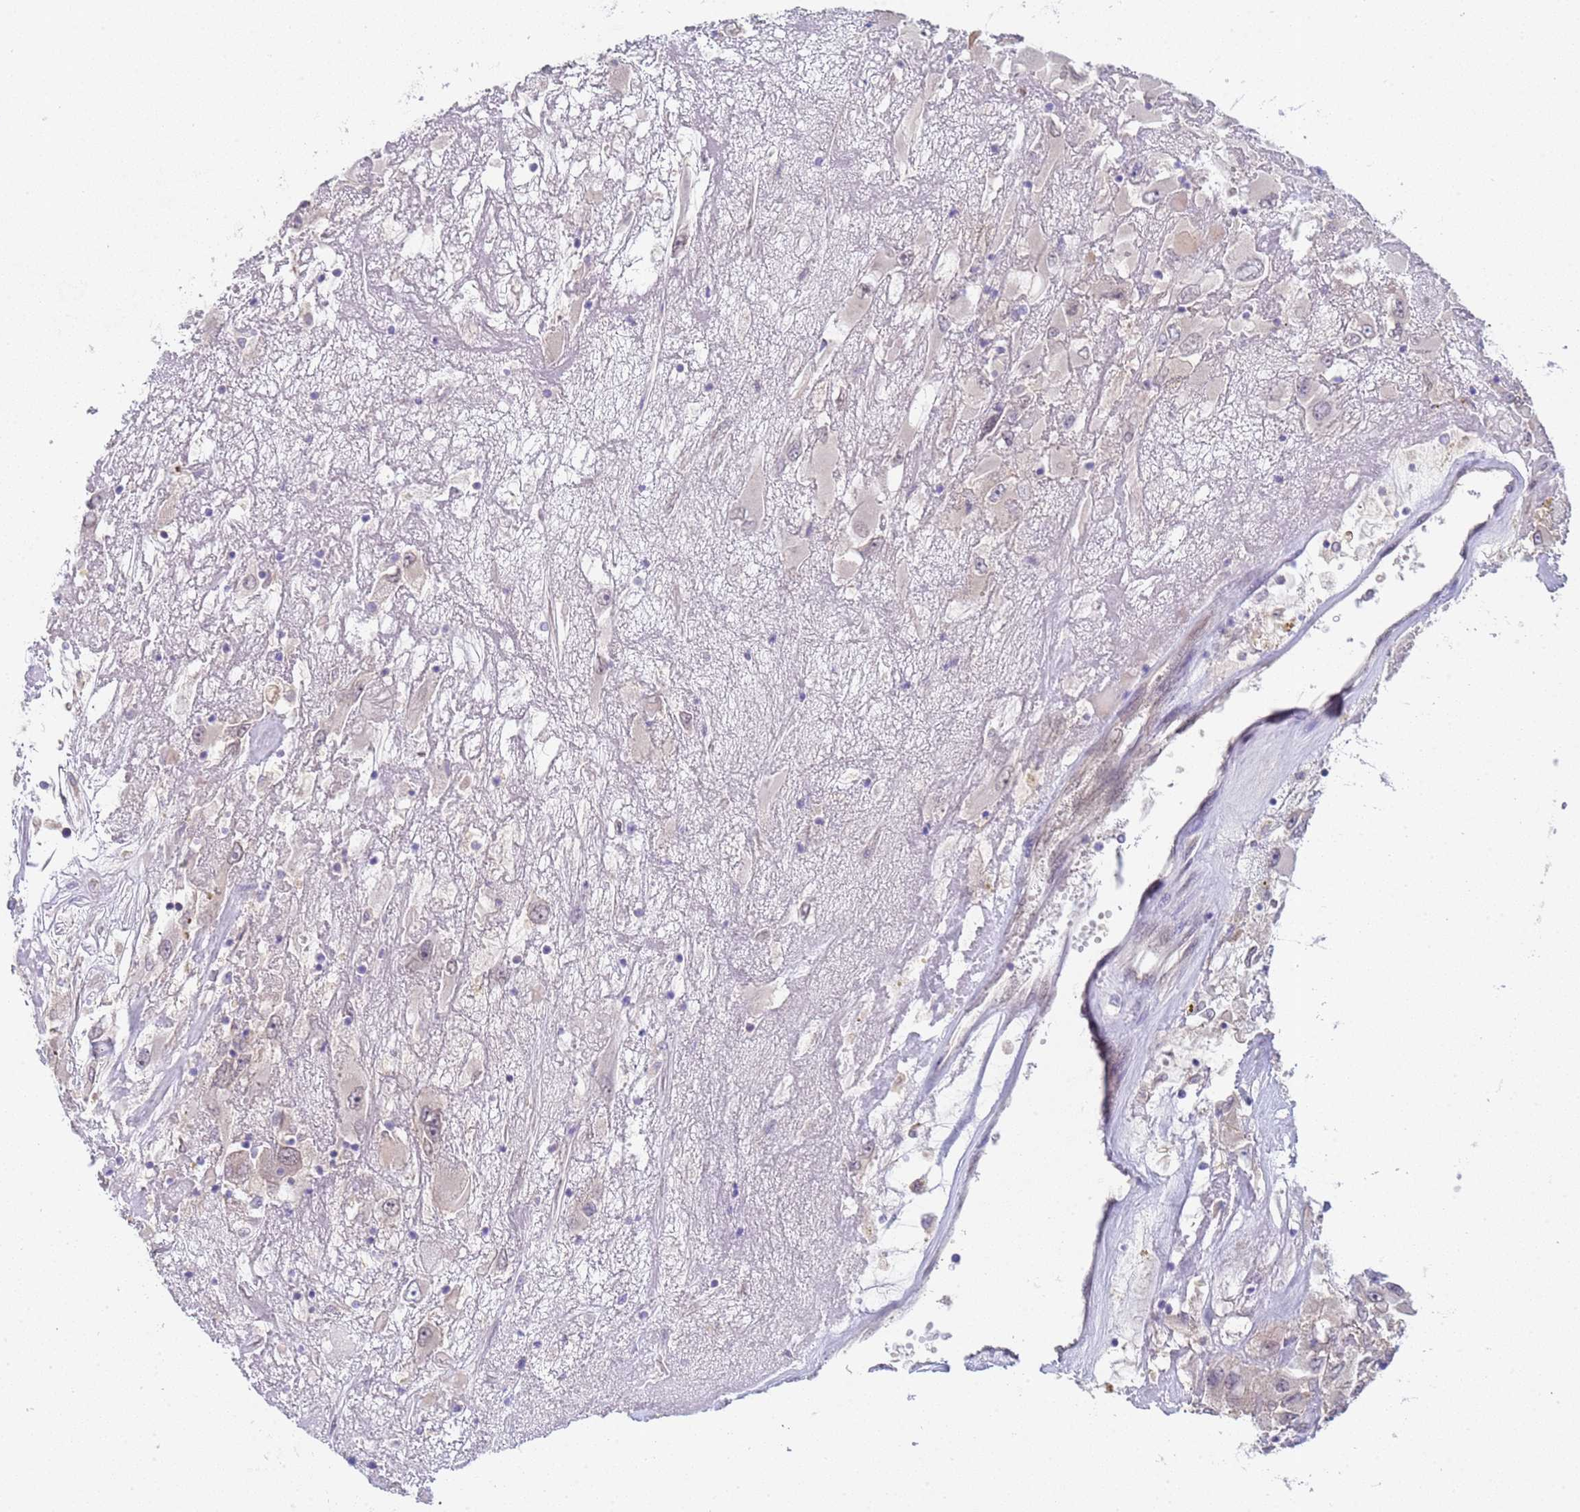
{"staining": {"intensity": "weak", "quantity": "<25%", "location": "cytoplasmic/membranous"}, "tissue": "renal cancer", "cell_type": "Tumor cells", "image_type": "cancer", "snomed": [{"axis": "morphology", "description": "Adenocarcinoma, NOS"}, {"axis": "topography", "description": "Kidney"}], "caption": "Image shows no significant protein staining in tumor cells of renal cancer. (DAB immunohistochemistry (IHC) visualized using brightfield microscopy, high magnification).", "gene": "TRMT10A", "patient": {"sex": "female", "age": 52}}